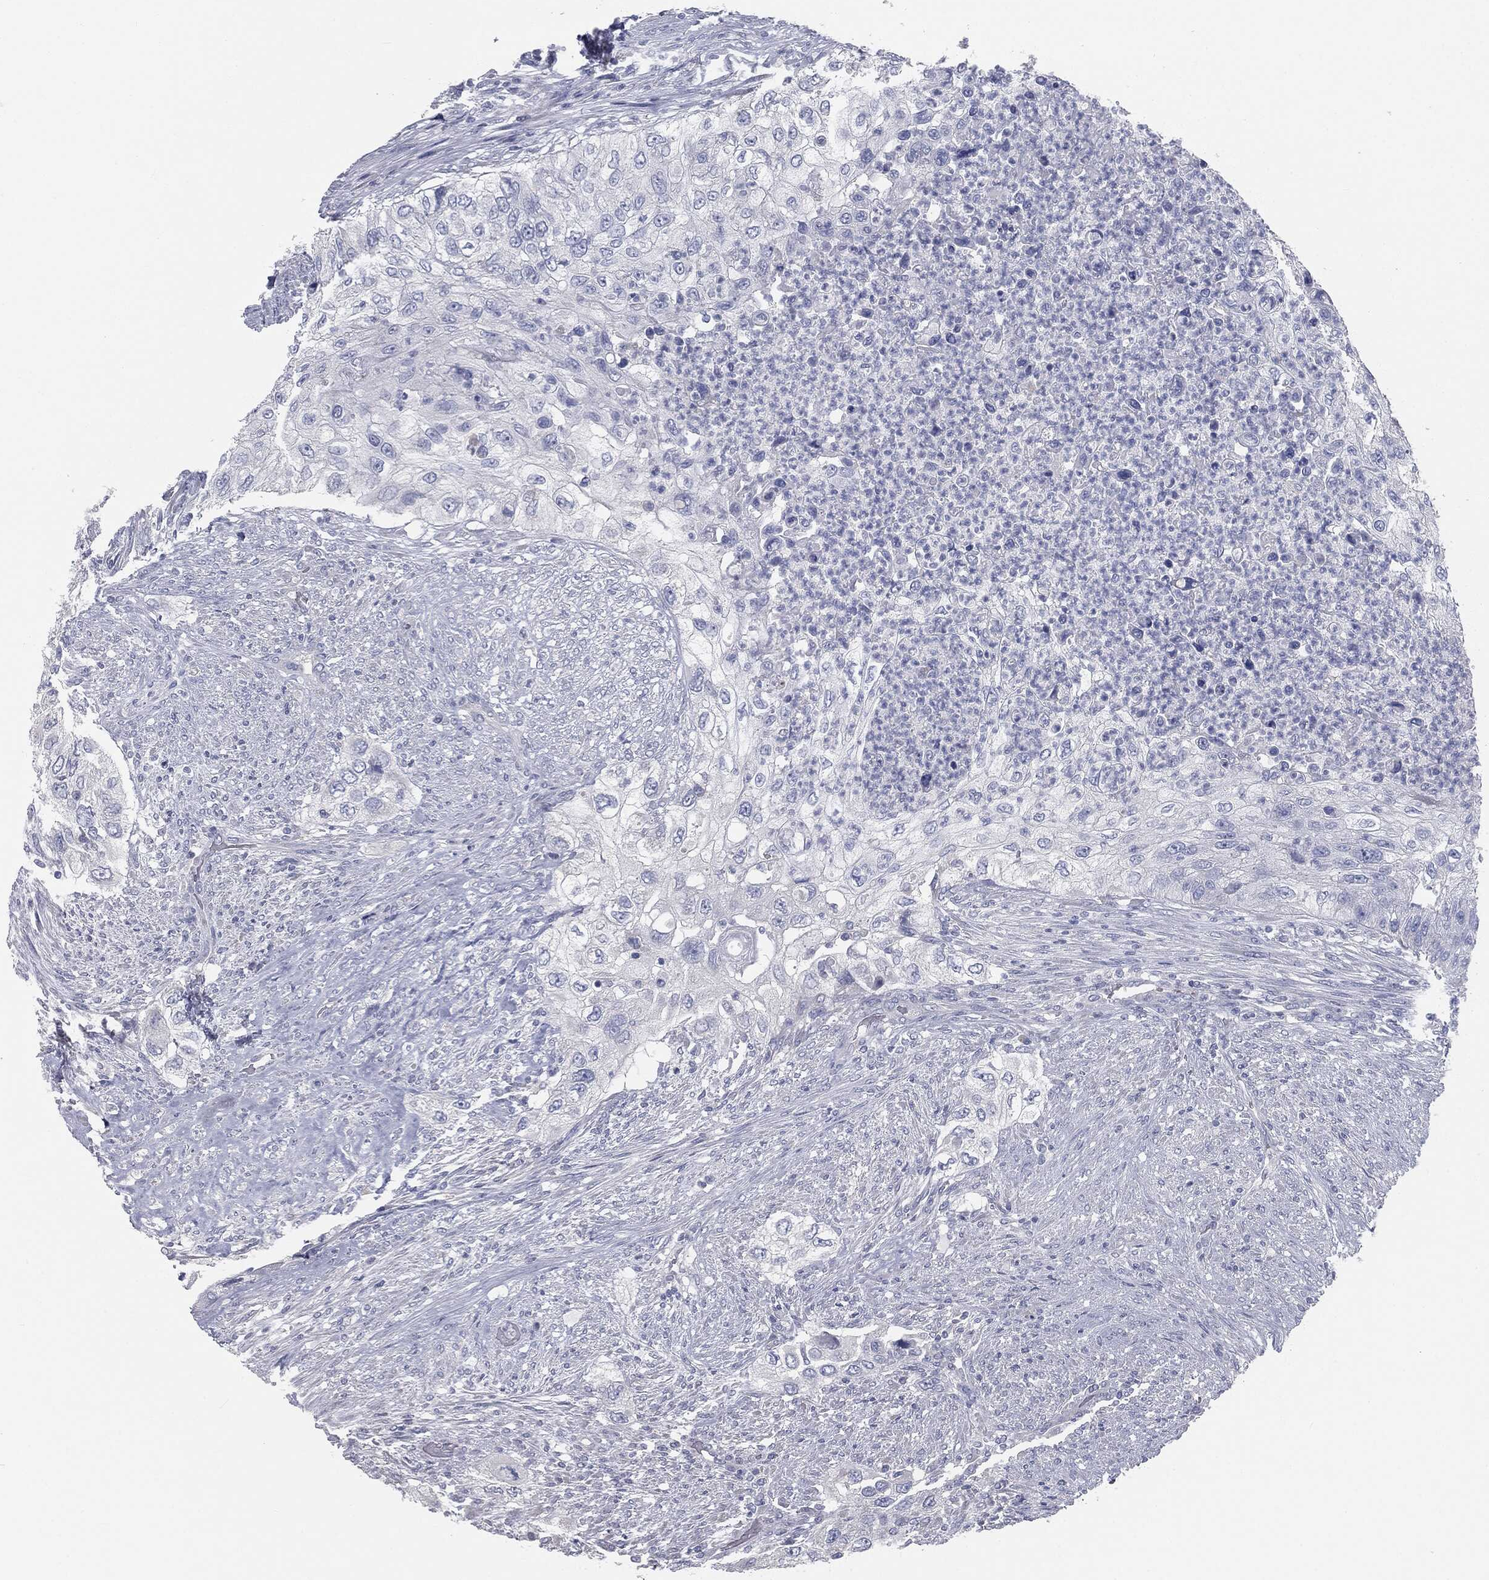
{"staining": {"intensity": "negative", "quantity": "none", "location": "none"}, "tissue": "urothelial cancer", "cell_type": "Tumor cells", "image_type": "cancer", "snomed": [{"axis": "morphology", "description": "Urothelial carcinoma, High grade"}, {"axis": "topography", "description": "Urinary bladder"}], "caption": "This is an immunohistochemistry histopathology image of urothelial cancer. There is no staining in tumor cells.", "gene": "CAV3", "patient": {"sex": "female", "age": 60}}